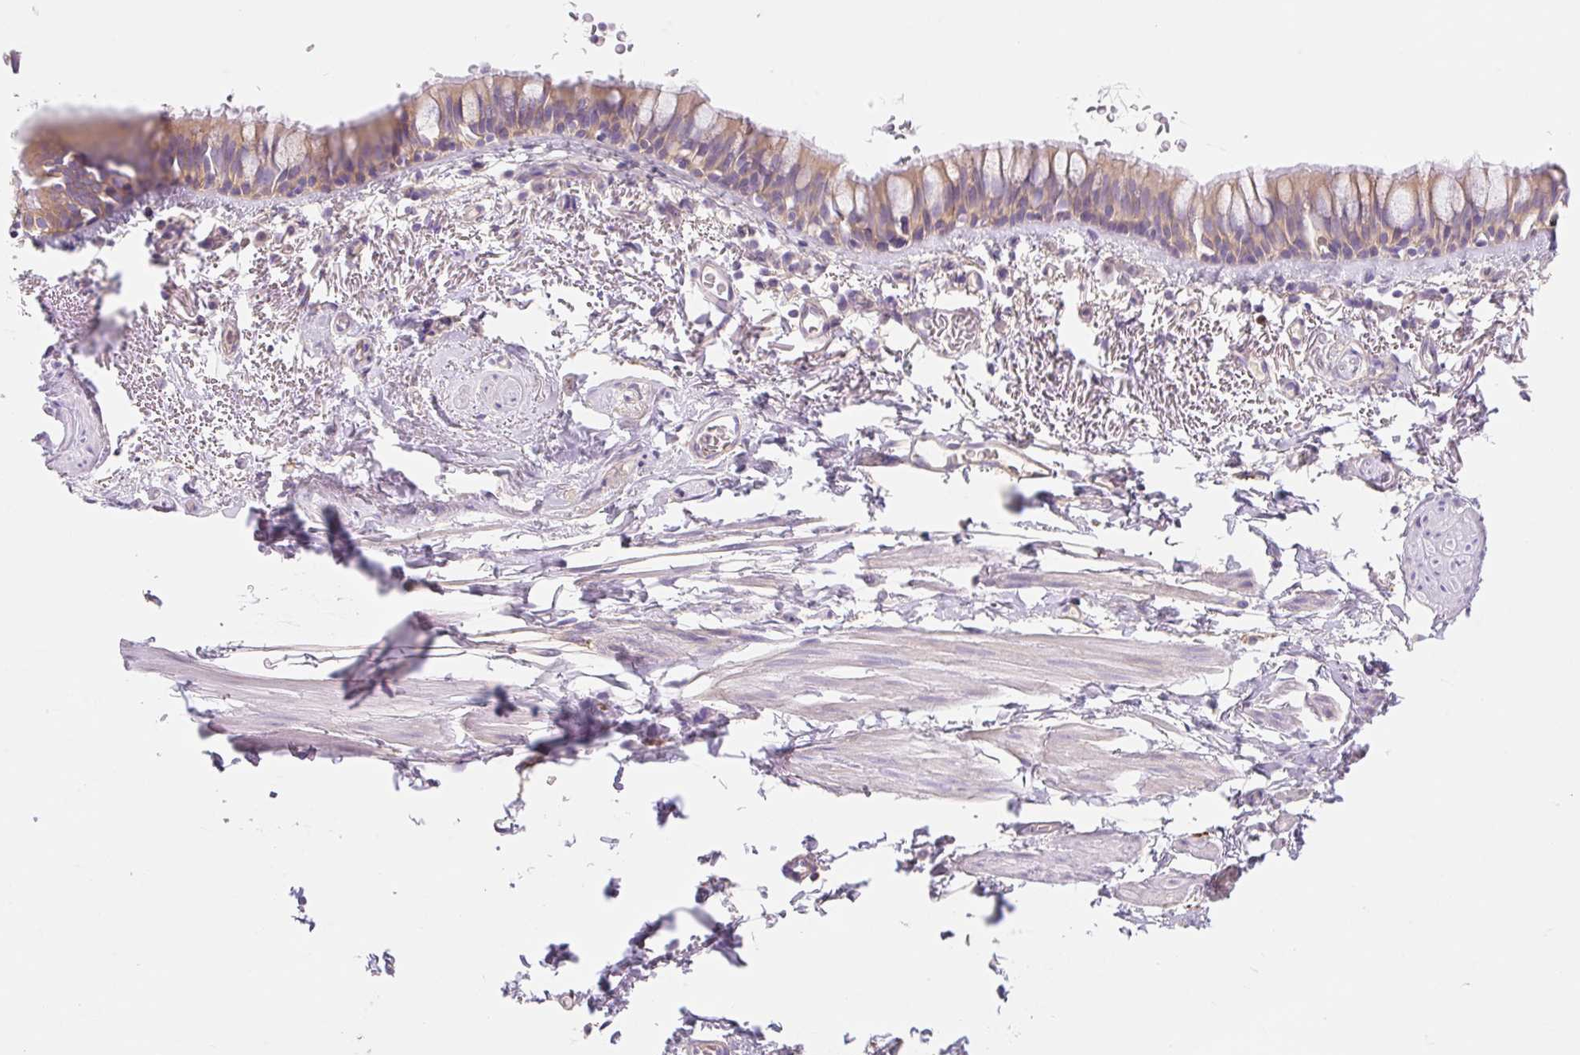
{"staining": {"intensity": "weak", "quantity": ">75%", "location": "cytoplasmic/membranous"}, "tissue": "bronchus", "cell_type": "Respiratory epithelial cells", "image_type": "normal", "snomed": [{"axis": "morphology", "description": "Normal tissue, NOS"}, {"axis": "topography", "description": "Bronchus"}], "caption": "High-magnification brightfield microscopy of benign bronchus stained with DAB (3,3'-diaminobenzidine) (brown) and counterstained with hematoxylin (blue). respiratory epithelial cells exhibit weak cytoplasmic/membranous positivity is seen in approximately>75% of cells.", "gene": "LYVE1", "patient": {"sex": "male", "age": 67}}